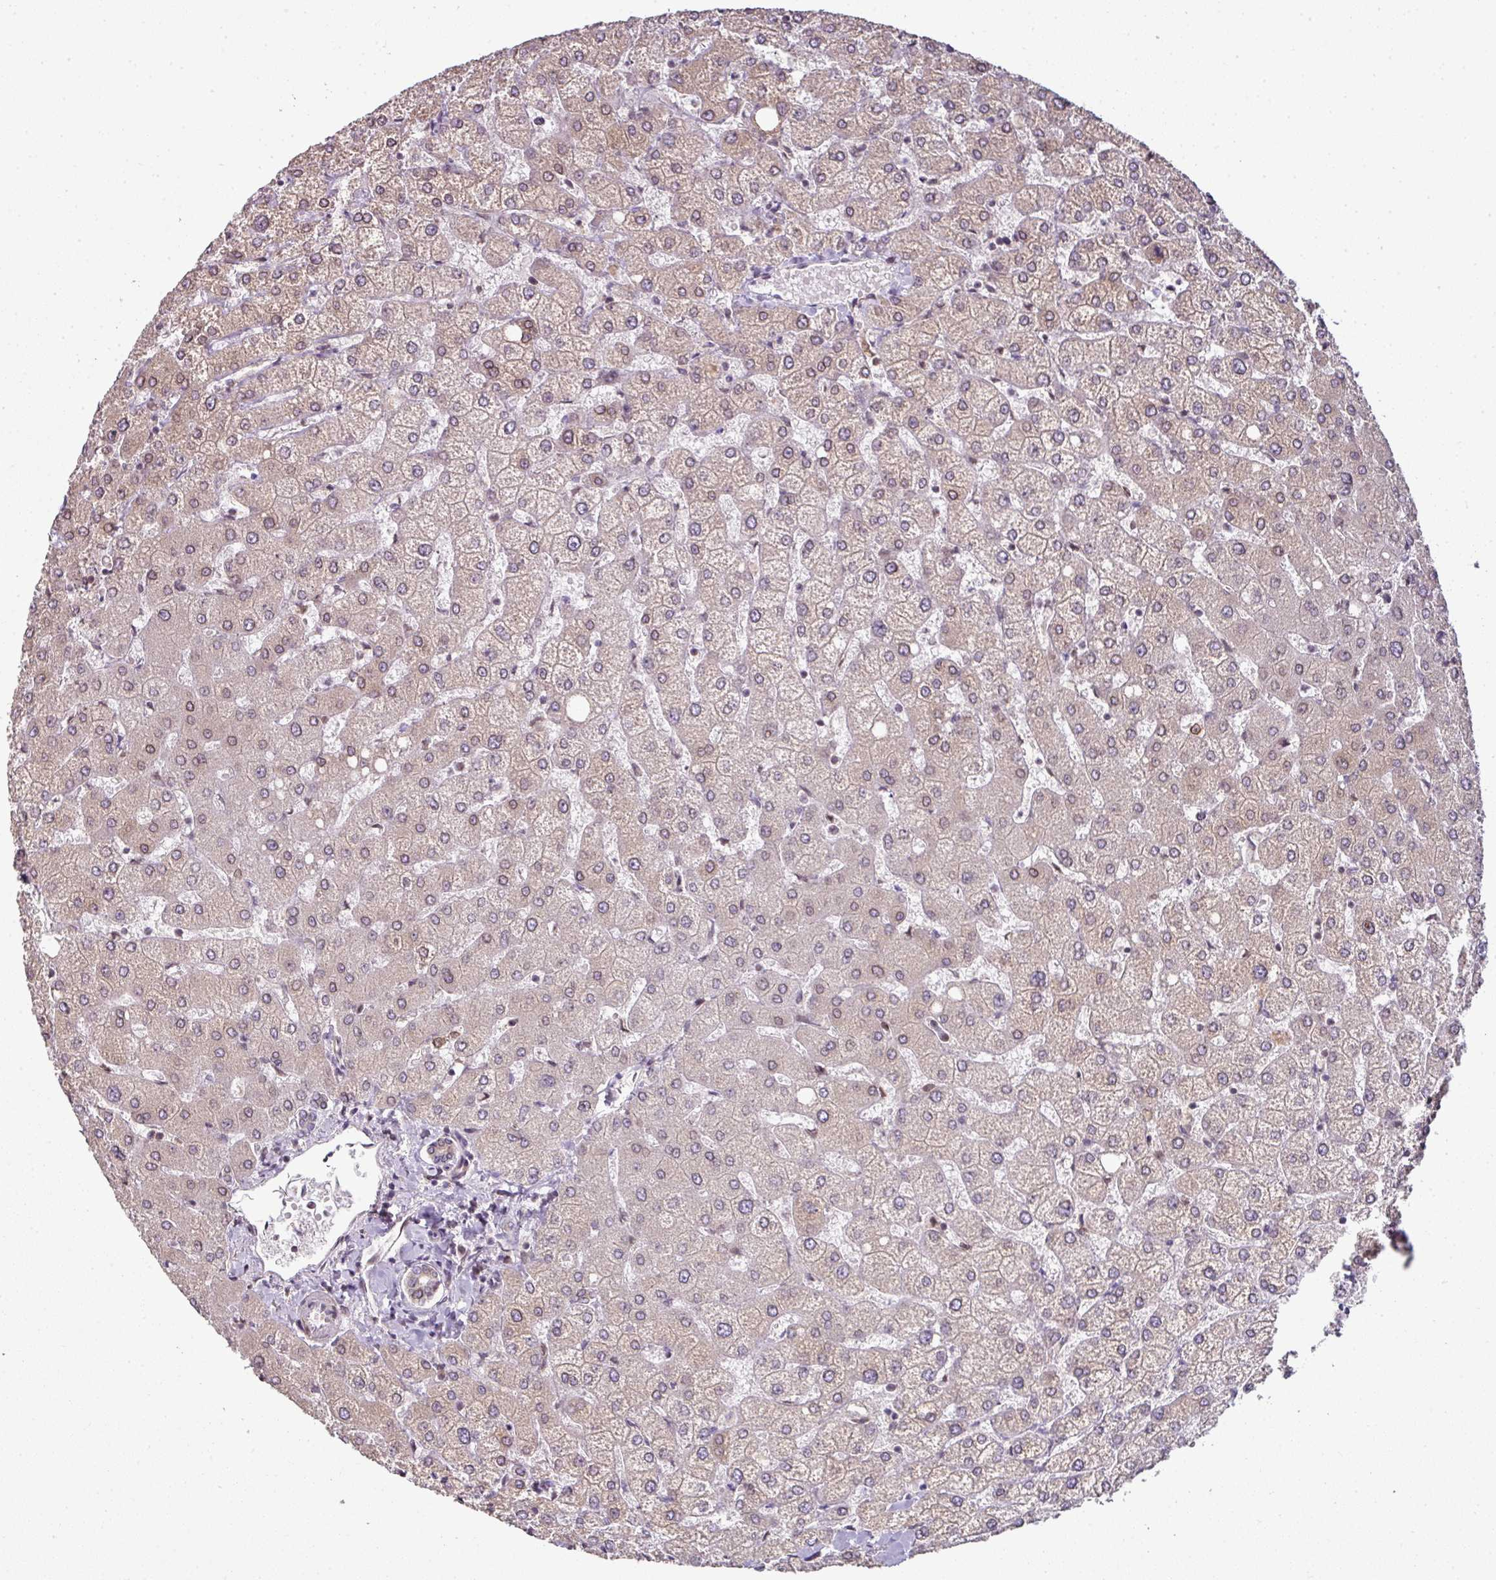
{"staining": {"intensity": "weak", "quantity": "<25%", "location": "cytoplasmic/membranous,nuclear"}, "tissue": "liver", "cell_type": "Cholangiocytes", "image_type": "normal", "snomed": [{"axis": "morphology", "description": "Normal tissue, NOS"}, {"axis": "topography", "description": "Liver"}], "caption": "Cholangiocytes are negative for protein expression in normal human liver.", "gene": "RANGAP1", "patient": {"sex": "female", "age": 54}}